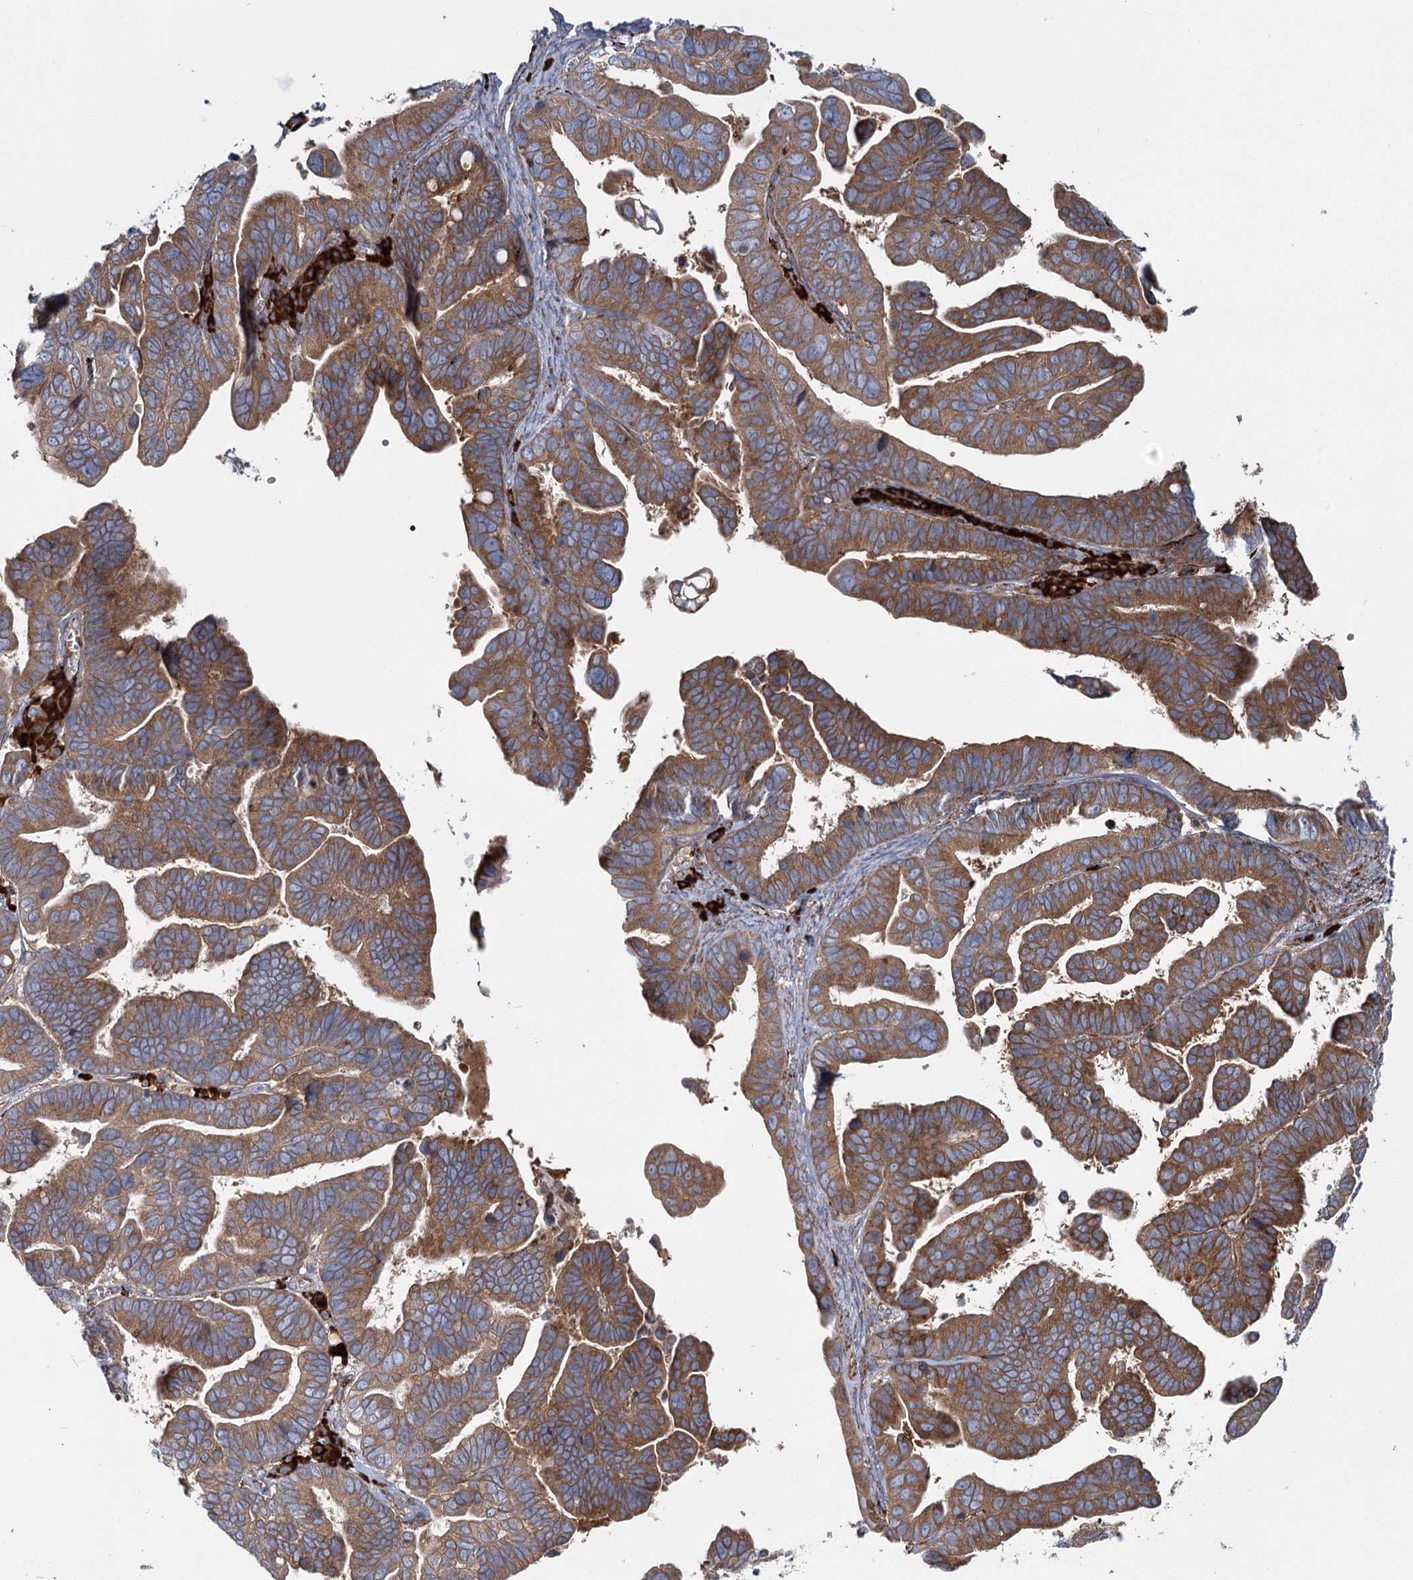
{"staining": {"intensity": "moderate", "quantity": ">75%", "location": "cytoplasmic/membranous"}, "tissue": "ovarian cancer", "cell_type": "Tumor cells", "image_type": "cancer", "snomed": [{"axis": "morphology", "description": "Cystadenocarcinoma, serous, NOS"}, {"axis": "topography", "description": "Ovary"}], "caption": "High-magnification brightfield microscopy of serous cystadenocarcinoma (ovarian) stained with DAB (brown) and counterstained with hematoxylin (blue). tumor cells exhibit moderate cytoplasmic/membranous expression is appreciated in about>75% of cells.", "gene": "POGLUT1", "patient": {"sex": "female", "age": 56}}